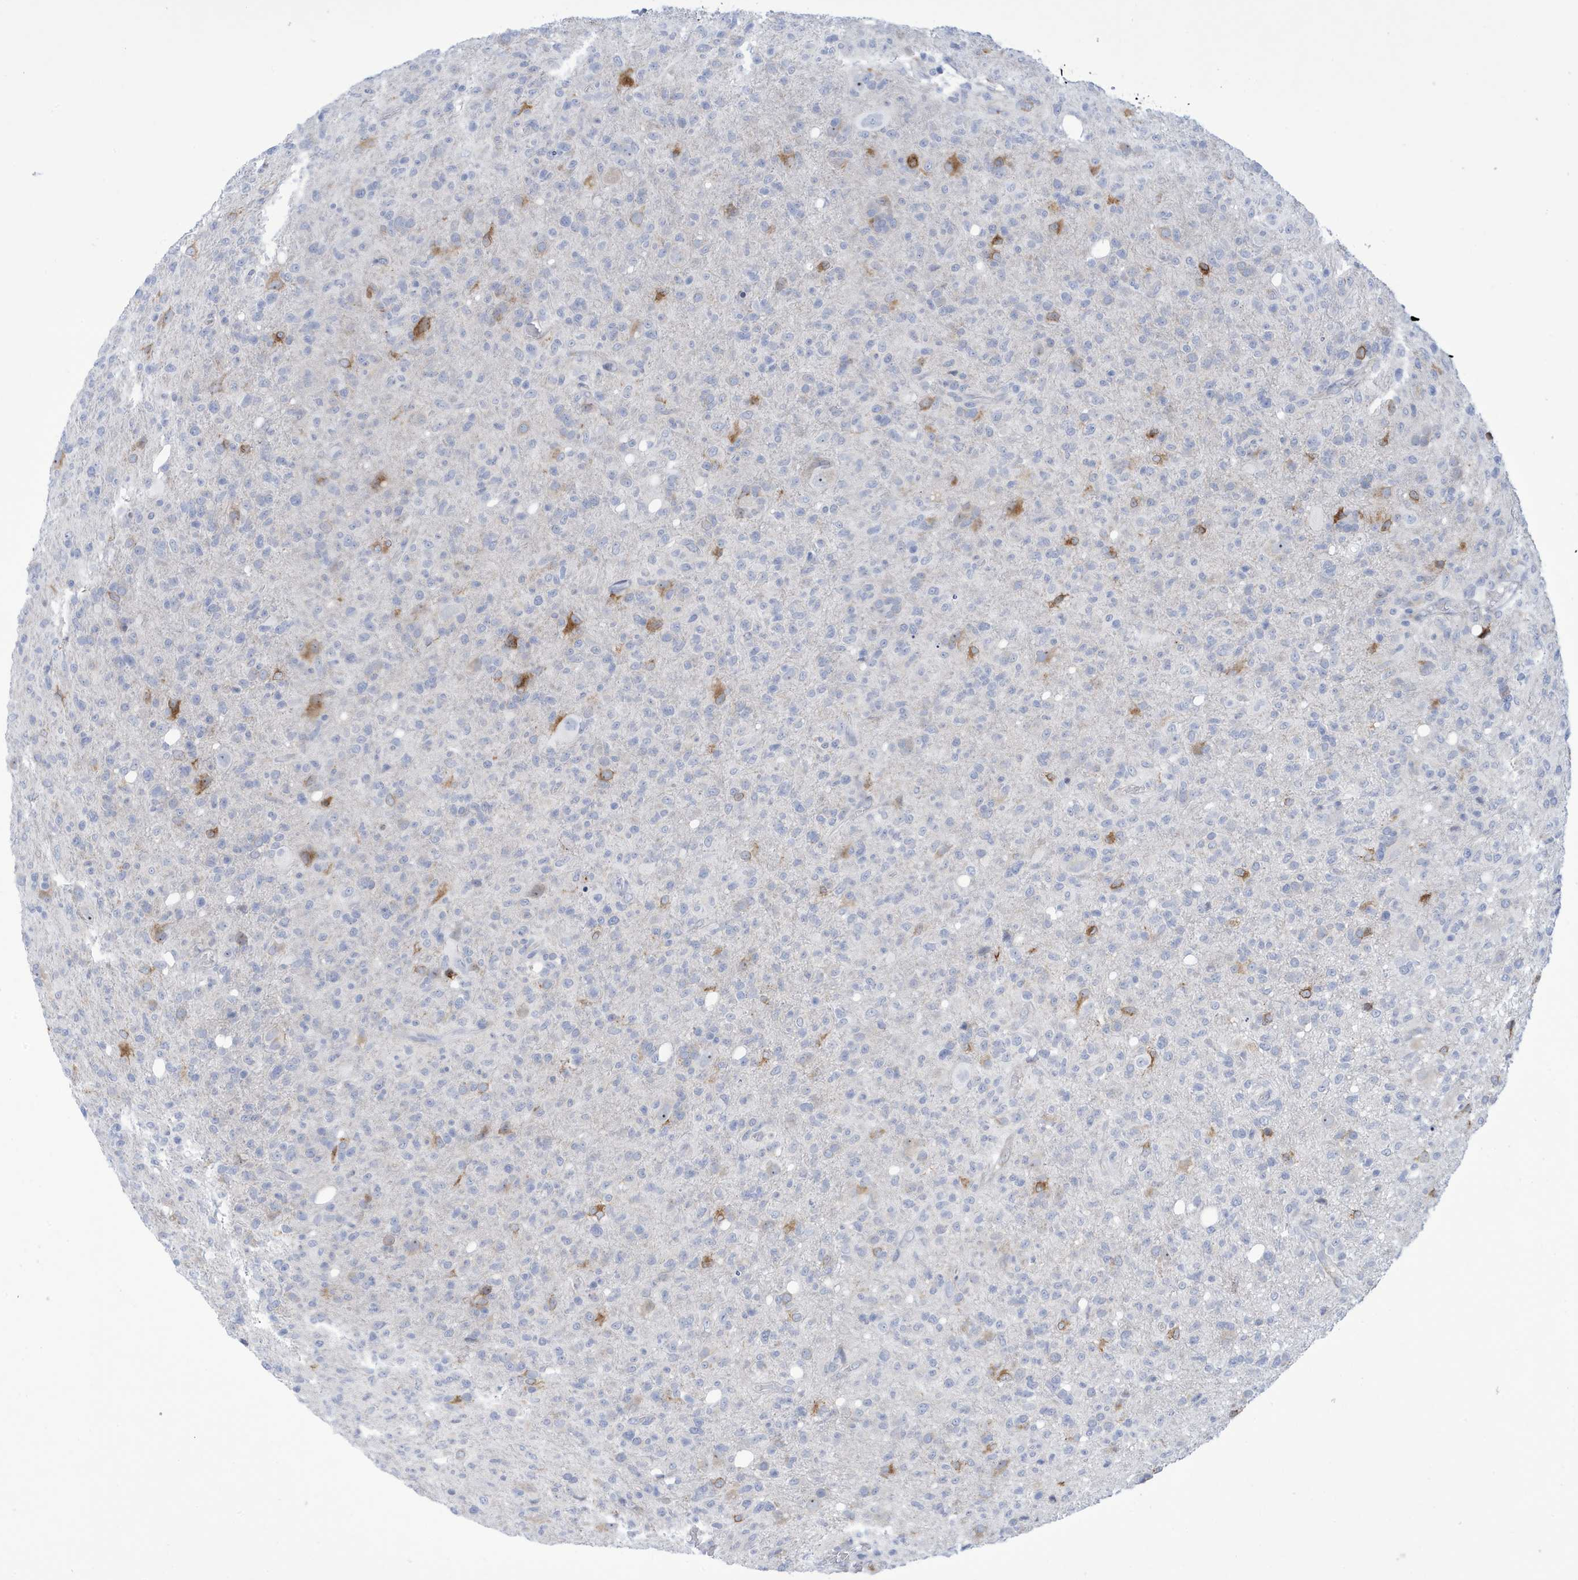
{"staining": {"intensity": "moderate", "quantity": "<25%", "location": "cytoplasmic/membranous"}, "tissue": "glioma", "cell_type": "Tumor cells", "image_type": "cancer", "snomed": [{"axis": "morphology", "description": "Glioma, malignant, High grade"}, {"axis": "topography", "description": "Brain"}], "caption": "DAB (3,3'-diaminobenzidine) immunohistochemical staining of human glioma shows moderate cytoplasmic/membranous protein staining in about <25% of tumor cells.", "gene": "SEMA3F", "patient": {"sex": "female", "age": 57}}